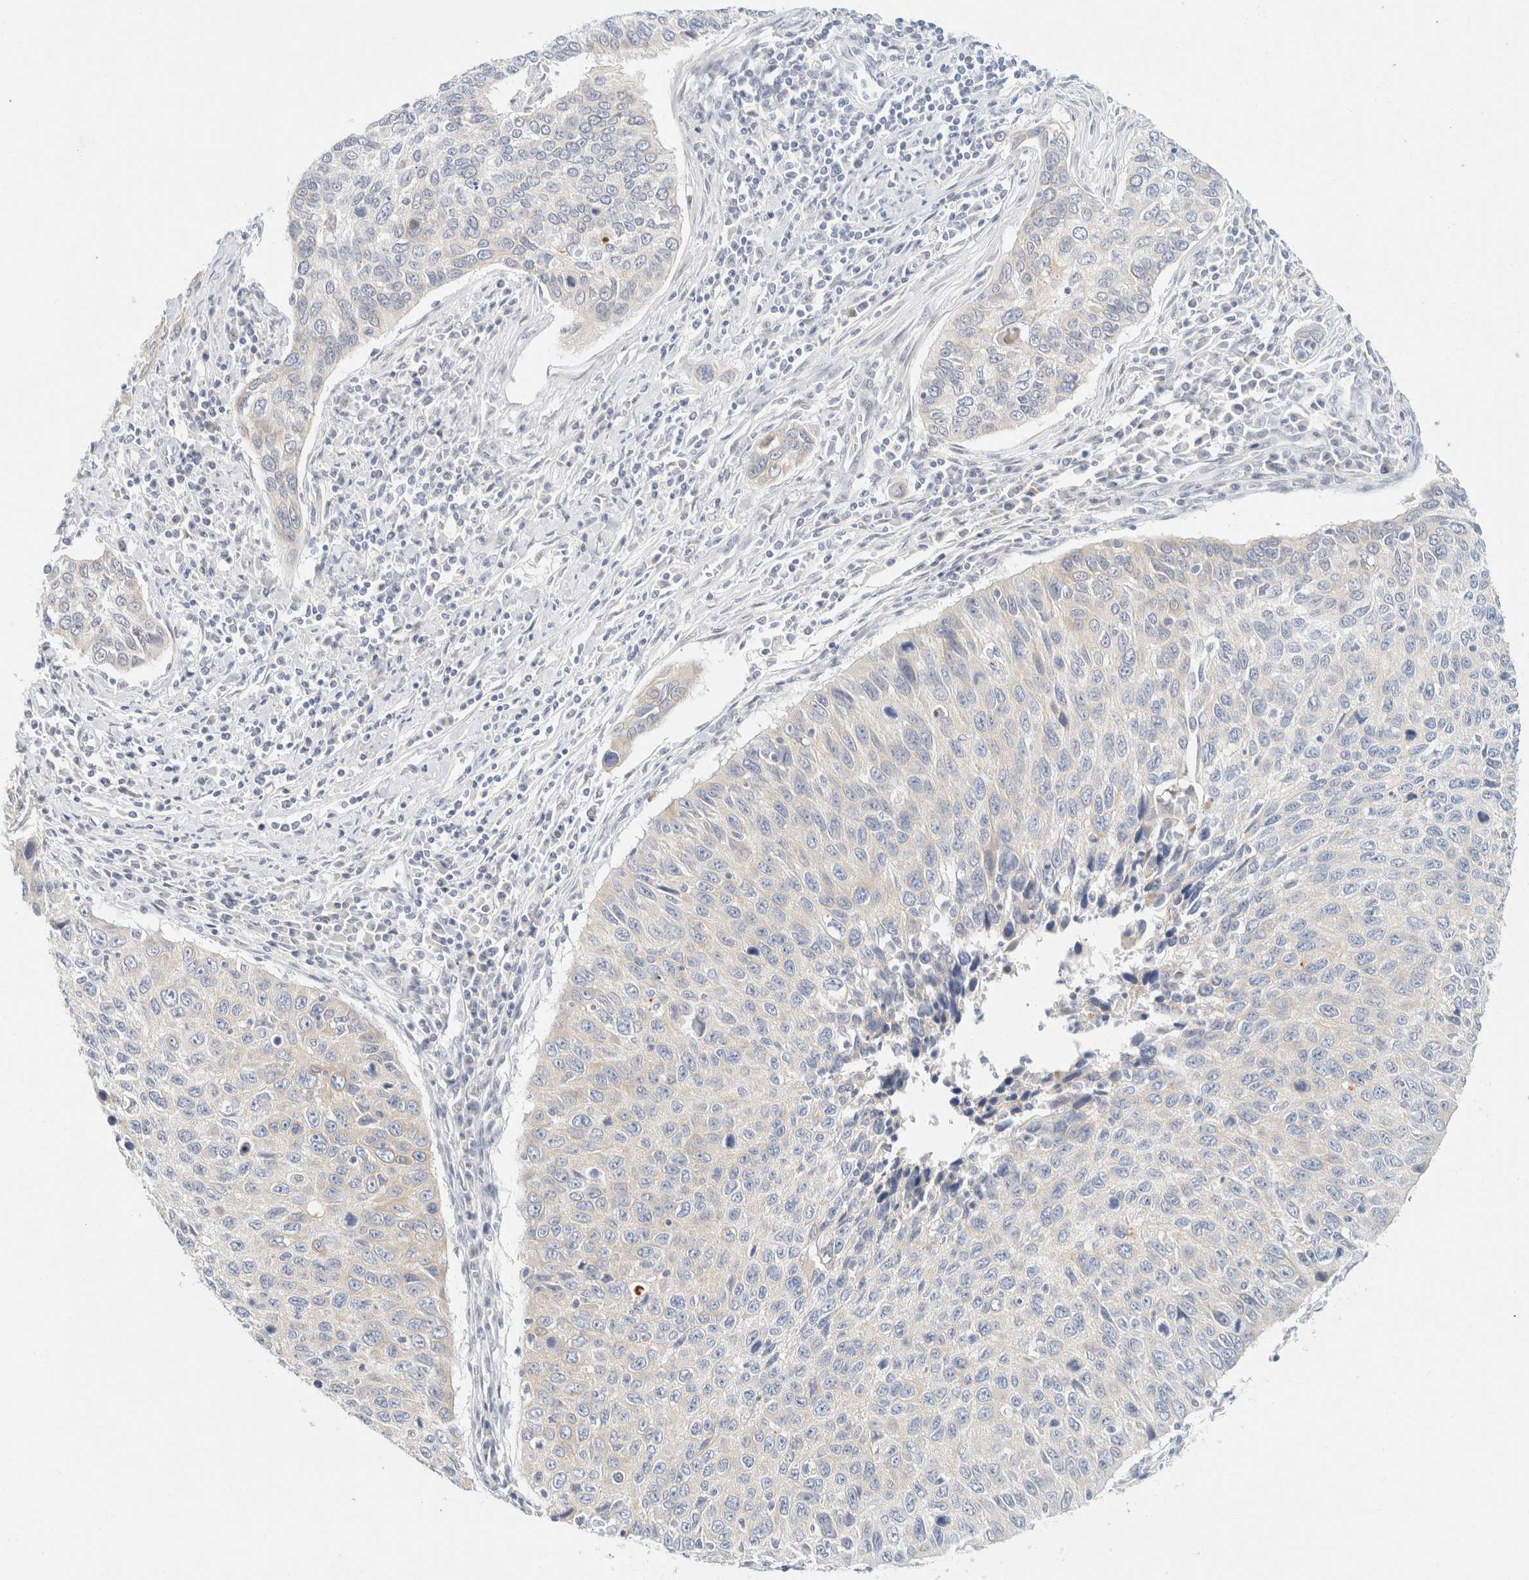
{"staining": {"intensity": "negative", "quantity": "none", "location": "none"}, "tissue": "cervical cancer", "cell_type": "Tumor cells", "image_type": "cancer", "snomed": [{"axis": "morphology", "description": "Squamous cell carcinoma, NOS"}, {"axis": "topography", "description": "Cervix"}], "caption": "This is an IHC histopathology image of human cervical squamous cell carcinoma. There is no staining in tumor cells.", "gene": "KRT20", "patient": {"sex": "female", "age": 53}}